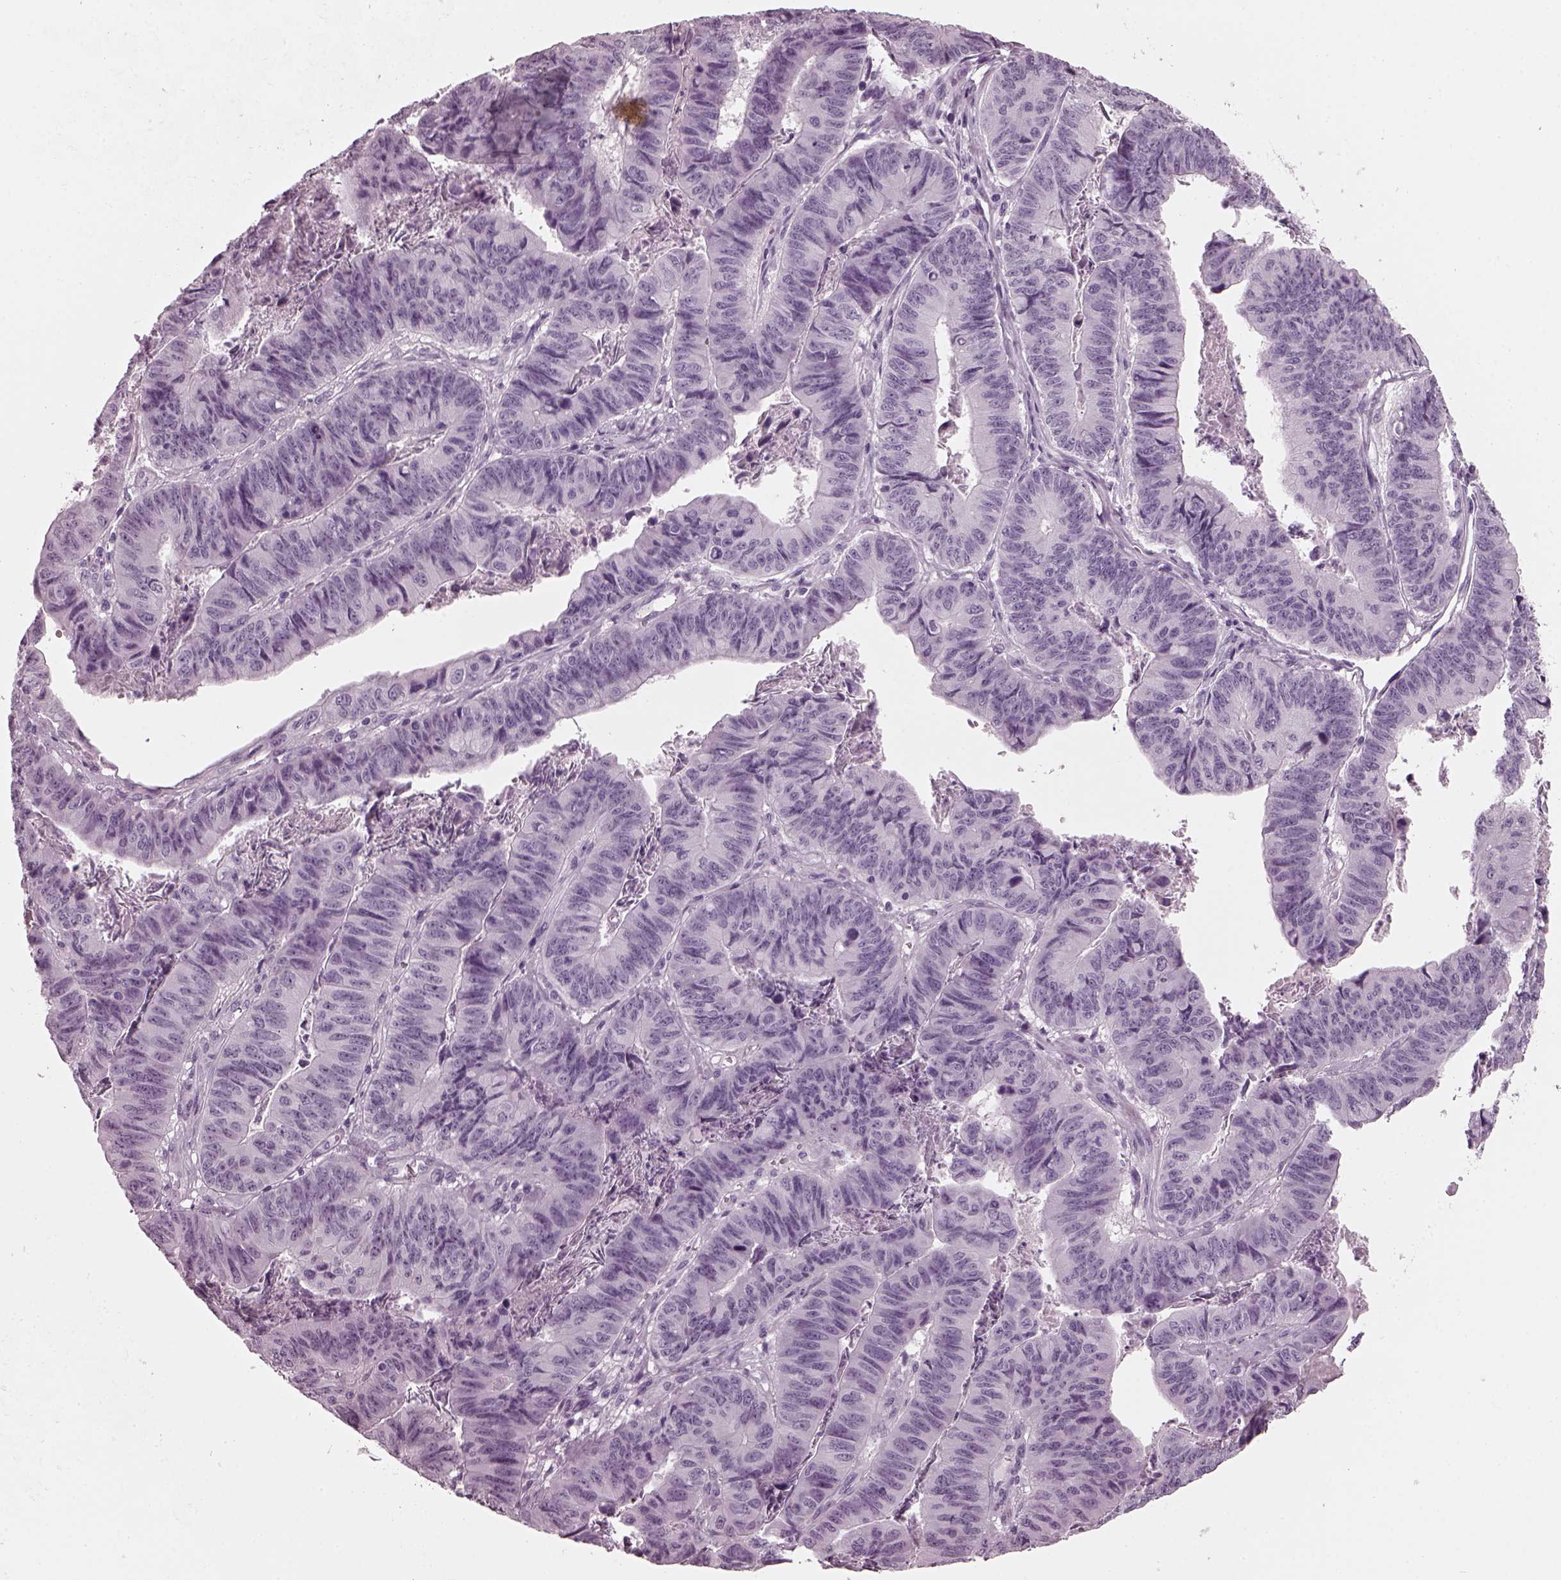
{"staining": {"intensity": "negative", "quantity": "none", "location": "none"}, "tissue": "stomach cancer", "cell_type": "Tumor cells", "image_type": "cancer", "snomed": [{"axis": "morphology", "description": "Adenocarcinoma, NOS"}, {"axis": "topography", "description": "Stomach, lower"}], "caption": "A micrograph of stomach adenocarcinoma stained for a protein displays no brown staining in tumor cells. (DAB immunohistochemistry with hematoxylin counter stain).", "gene": "RCVRN", "patient": {"sex": "male", "age": 77}}